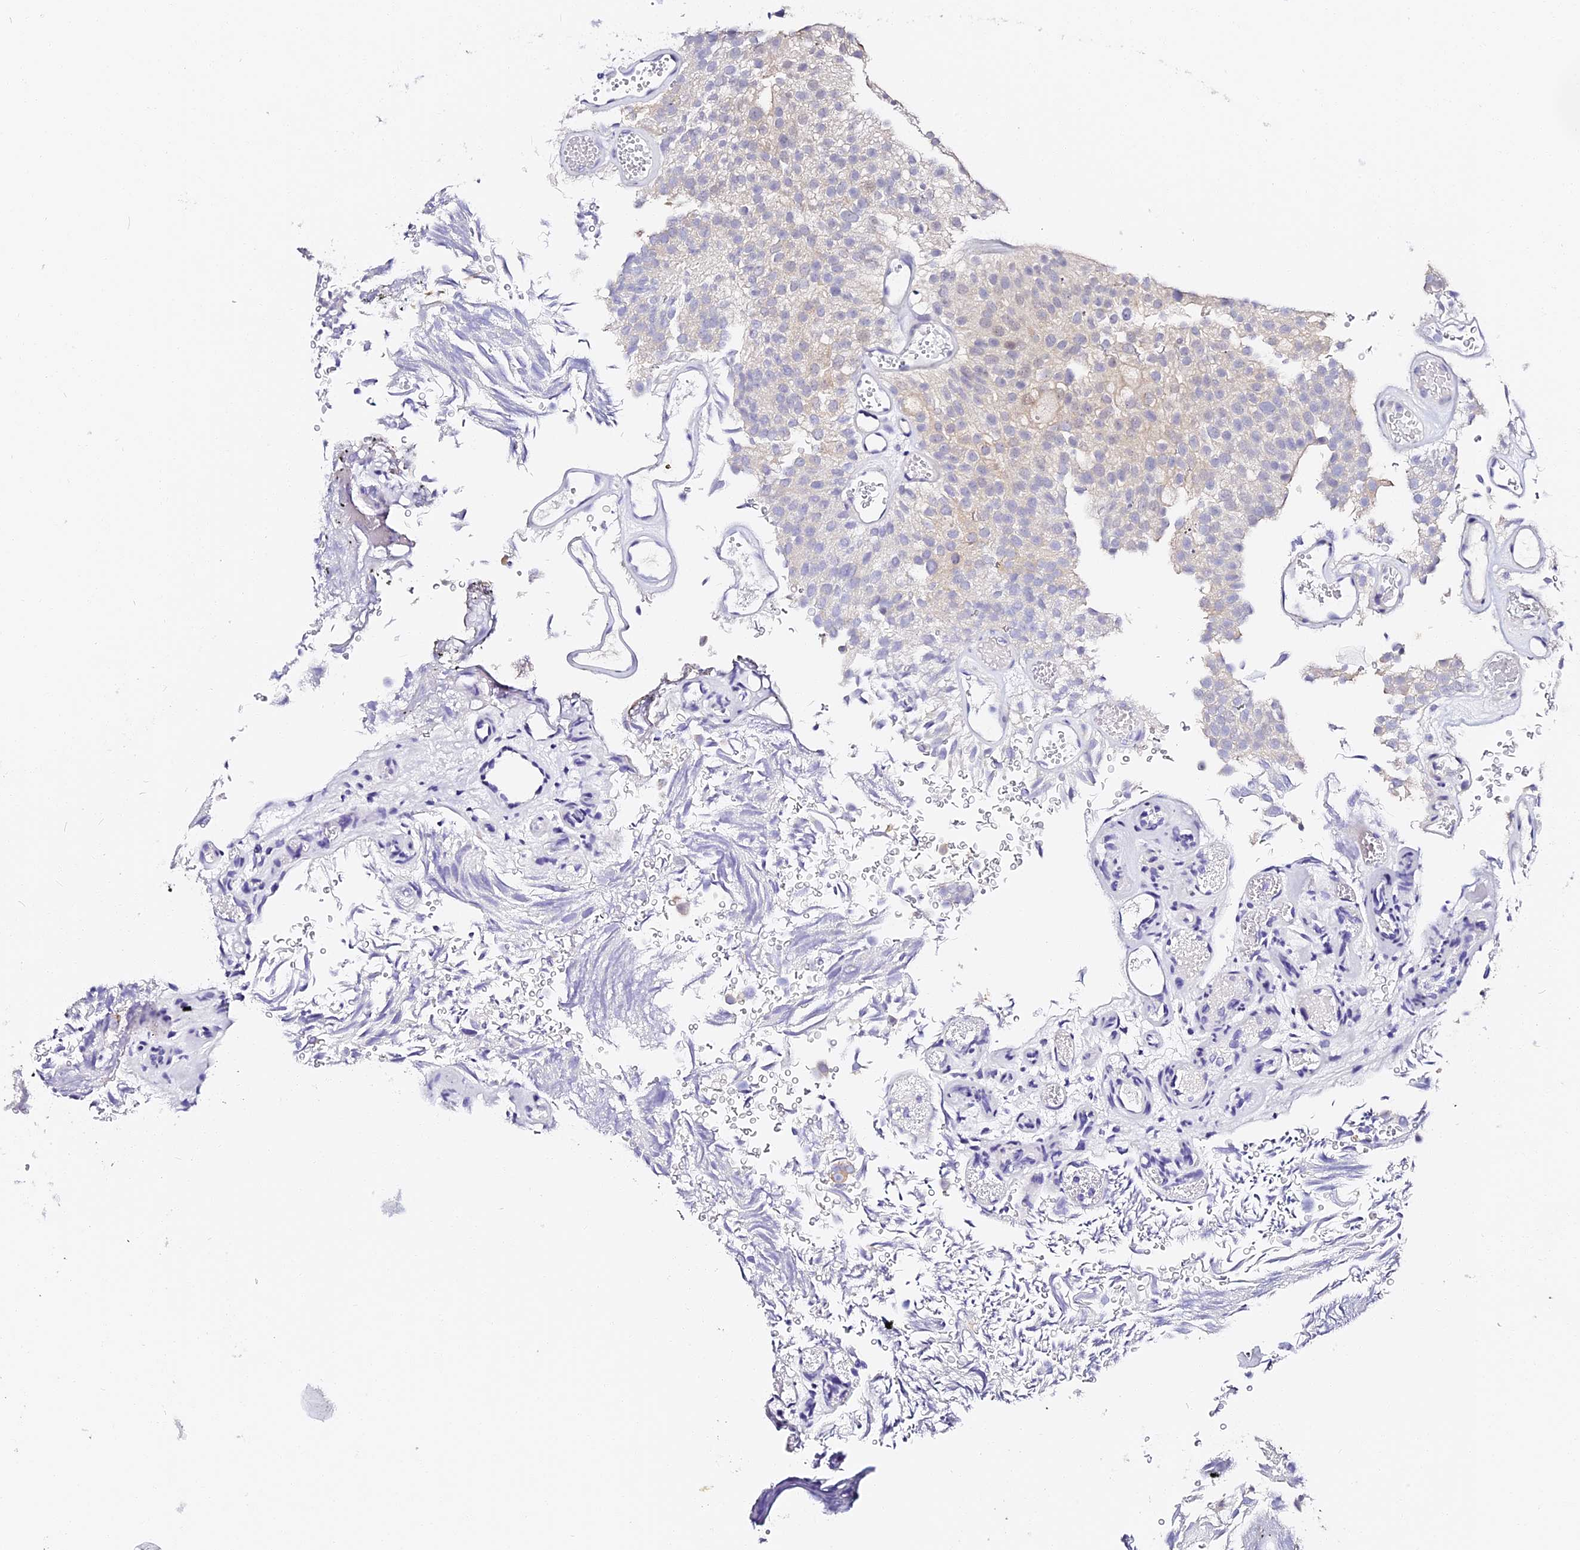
{"staining": {"intensity": "negative", "quantity": "none", "location": "none"}, "tissue": "urothelial cancer", "cell_type": "Tumor cells", "image_type": "cancer", "snomed": [{"axis": "morphology", "description": "Urothelial carcinoma, Low grade"}, {"axis": "topography", "description": "Urinary bladder"}], "caption": "This histopathology image is of low-grade urothelial carcinoma stained with immunohistochemistry (IHC) to label a protein in brown with the nuclei are counter-stained blue. There is no positivity in tumor cells.", "gene": "VPS33B", "patient": {"sex": "male", "age": 78}}